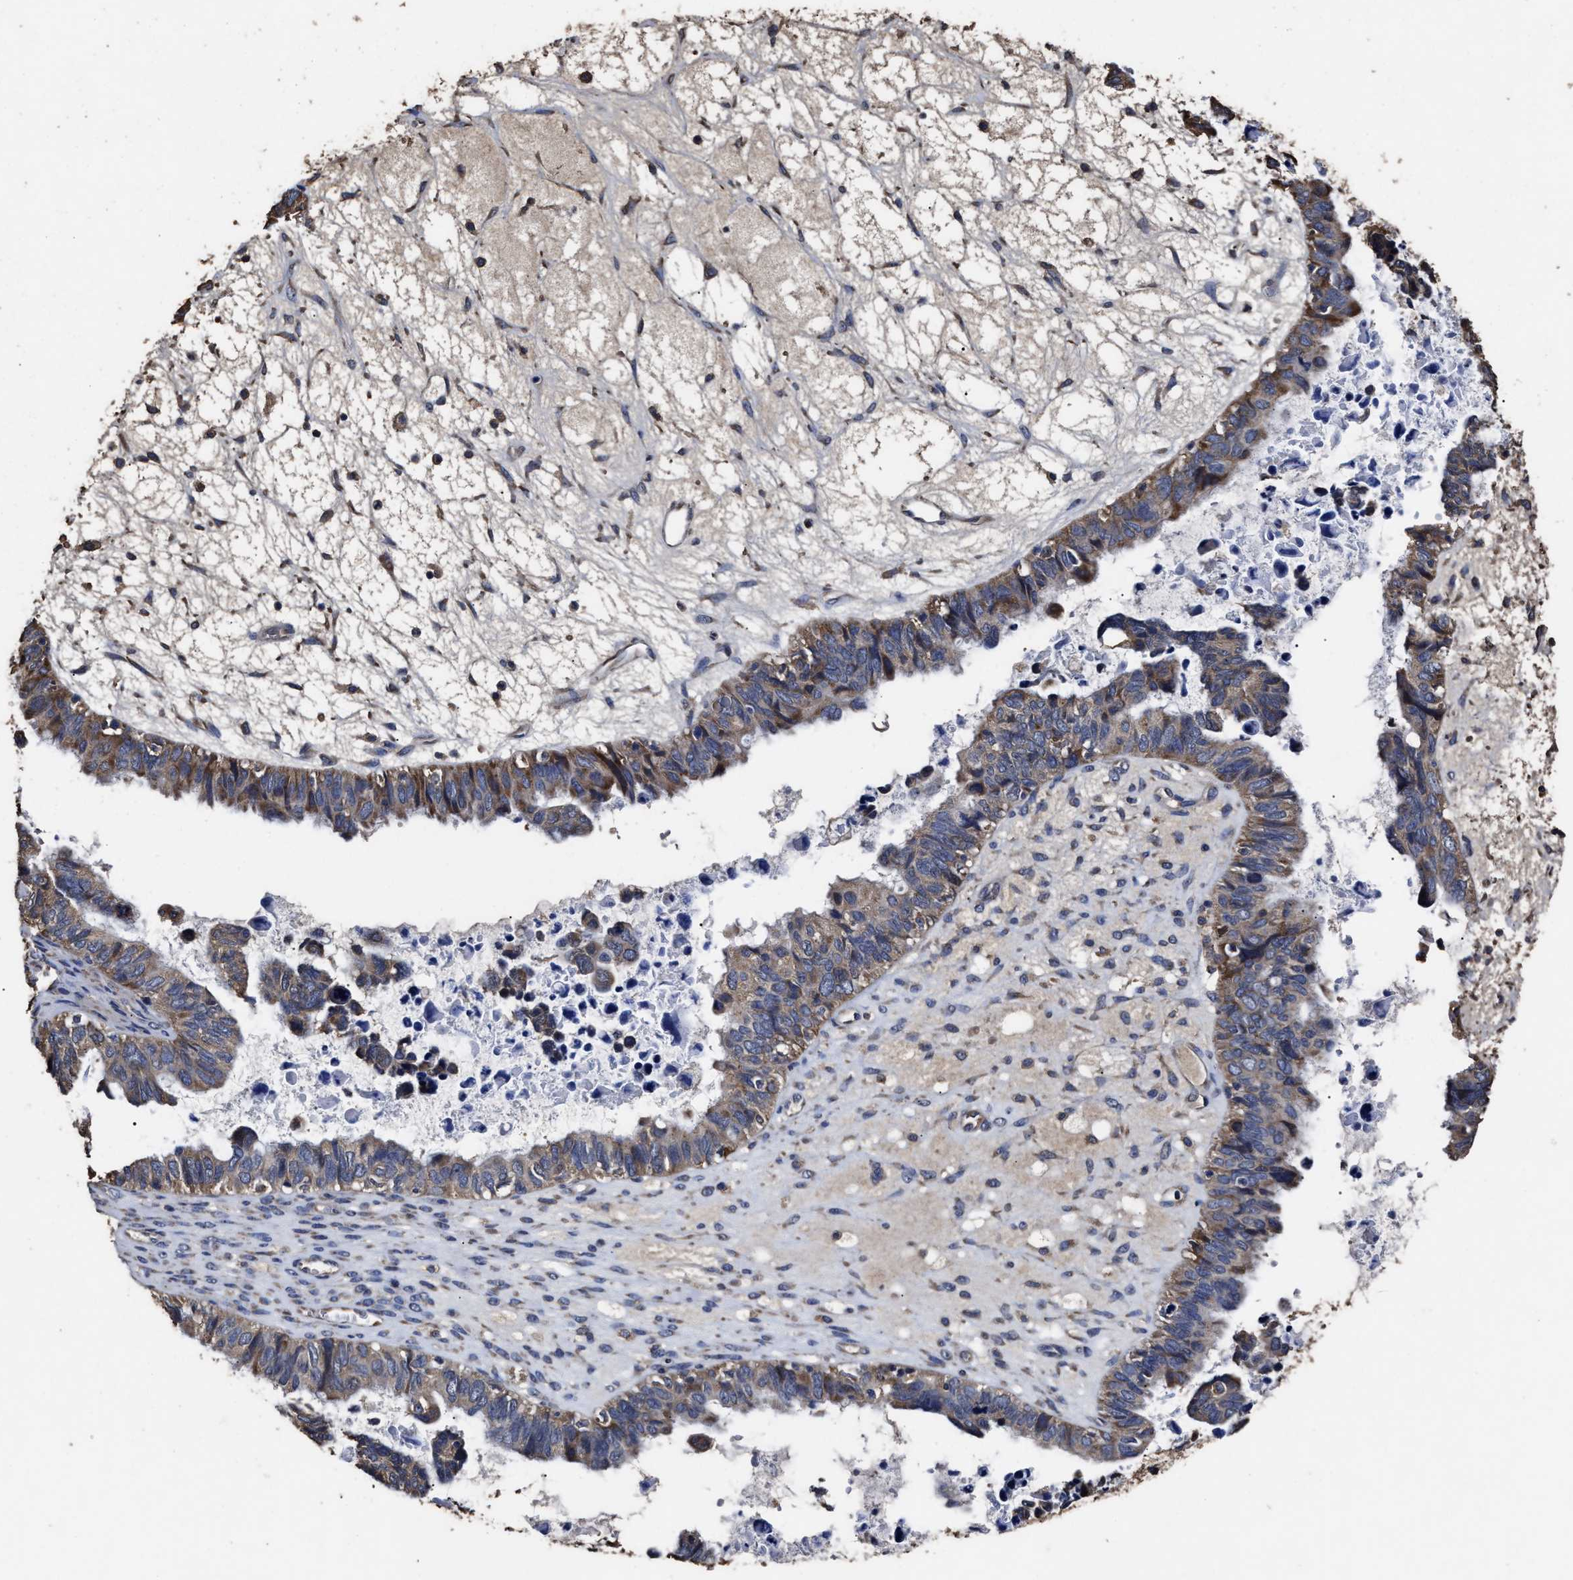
{"staining": {"intensity": "moderate", "quantity": ">75%", "location": "cytoplasmic/membranous"}, "tissue": "ovarian cancer", "cell_type": "Tumor cells", "image_type": "cancer", "snomed": [{"axis": "morphology", "description": "Cystadenocarcinoma, serous, NOS"}, {"axis": "topography", "description": "Ovary"}], "caption": "Human ovarian cancer stained with a protein marker displays moderate staining in tumor cells.", "gene": "PPM1K", "patient": {"sex": "female", "age": 79}}